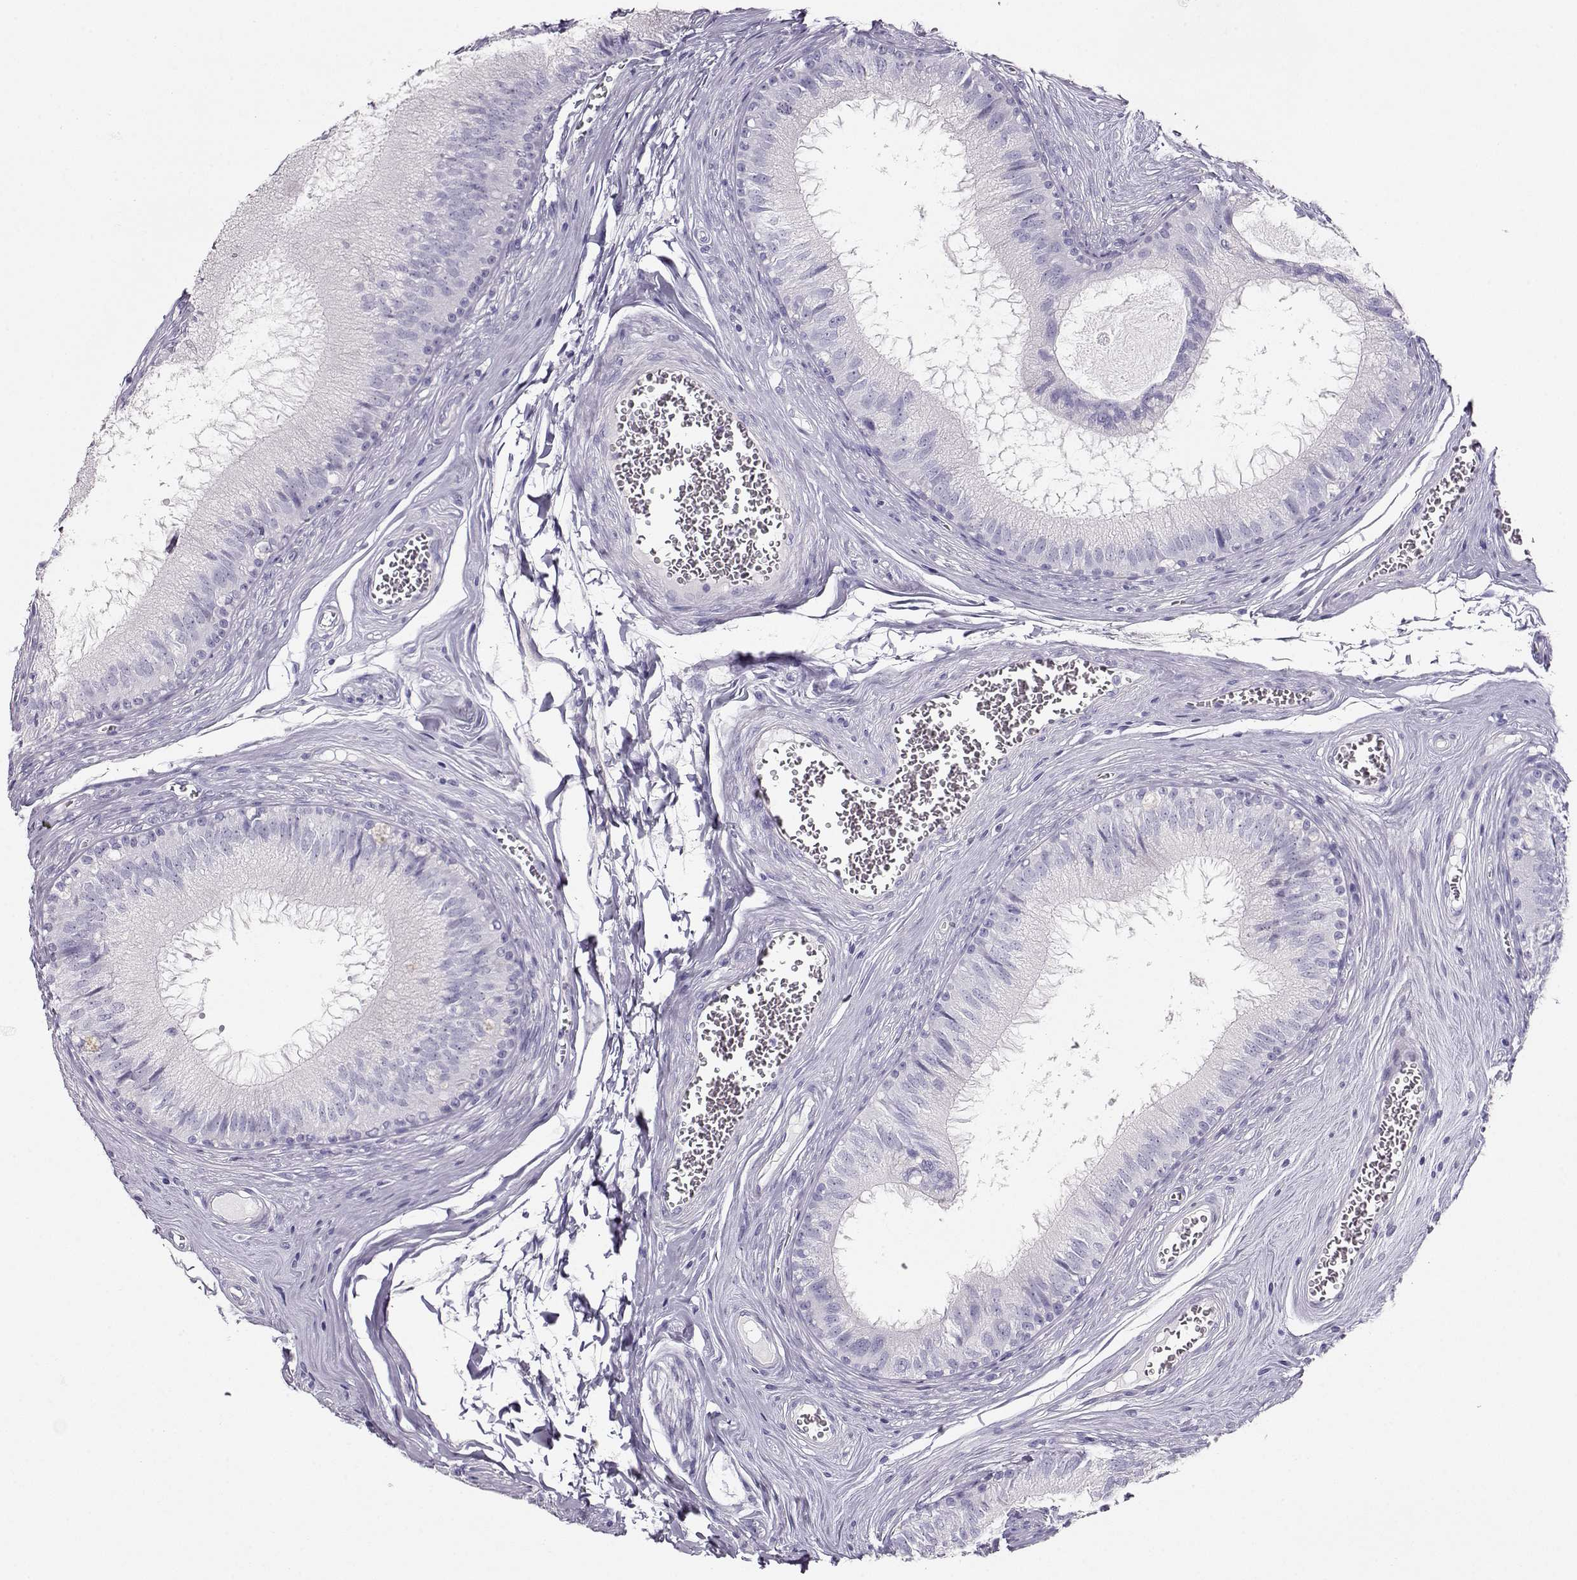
{"staining": {"intensity": "negative", "quantity": "none", "location": "none"}, "tissue": "epididymis", "cell_type": "Glandular cells", "image_type": "normal", "snomed": [{"axis": "morphology", "description": "Normal tissue, NOS"}, {"axis": "topography", "description": "Epididymis"}], "caption": "IHC image of normal epididymis: human epididymis stained with DAB (3,3'-diaminobenzidine) shows no significant protein expression in glandular cells. (DAB IHC with hematoxylin counter stain).", "gene": "ACTN2", "patient": {"sex": "male", "age": 37}}